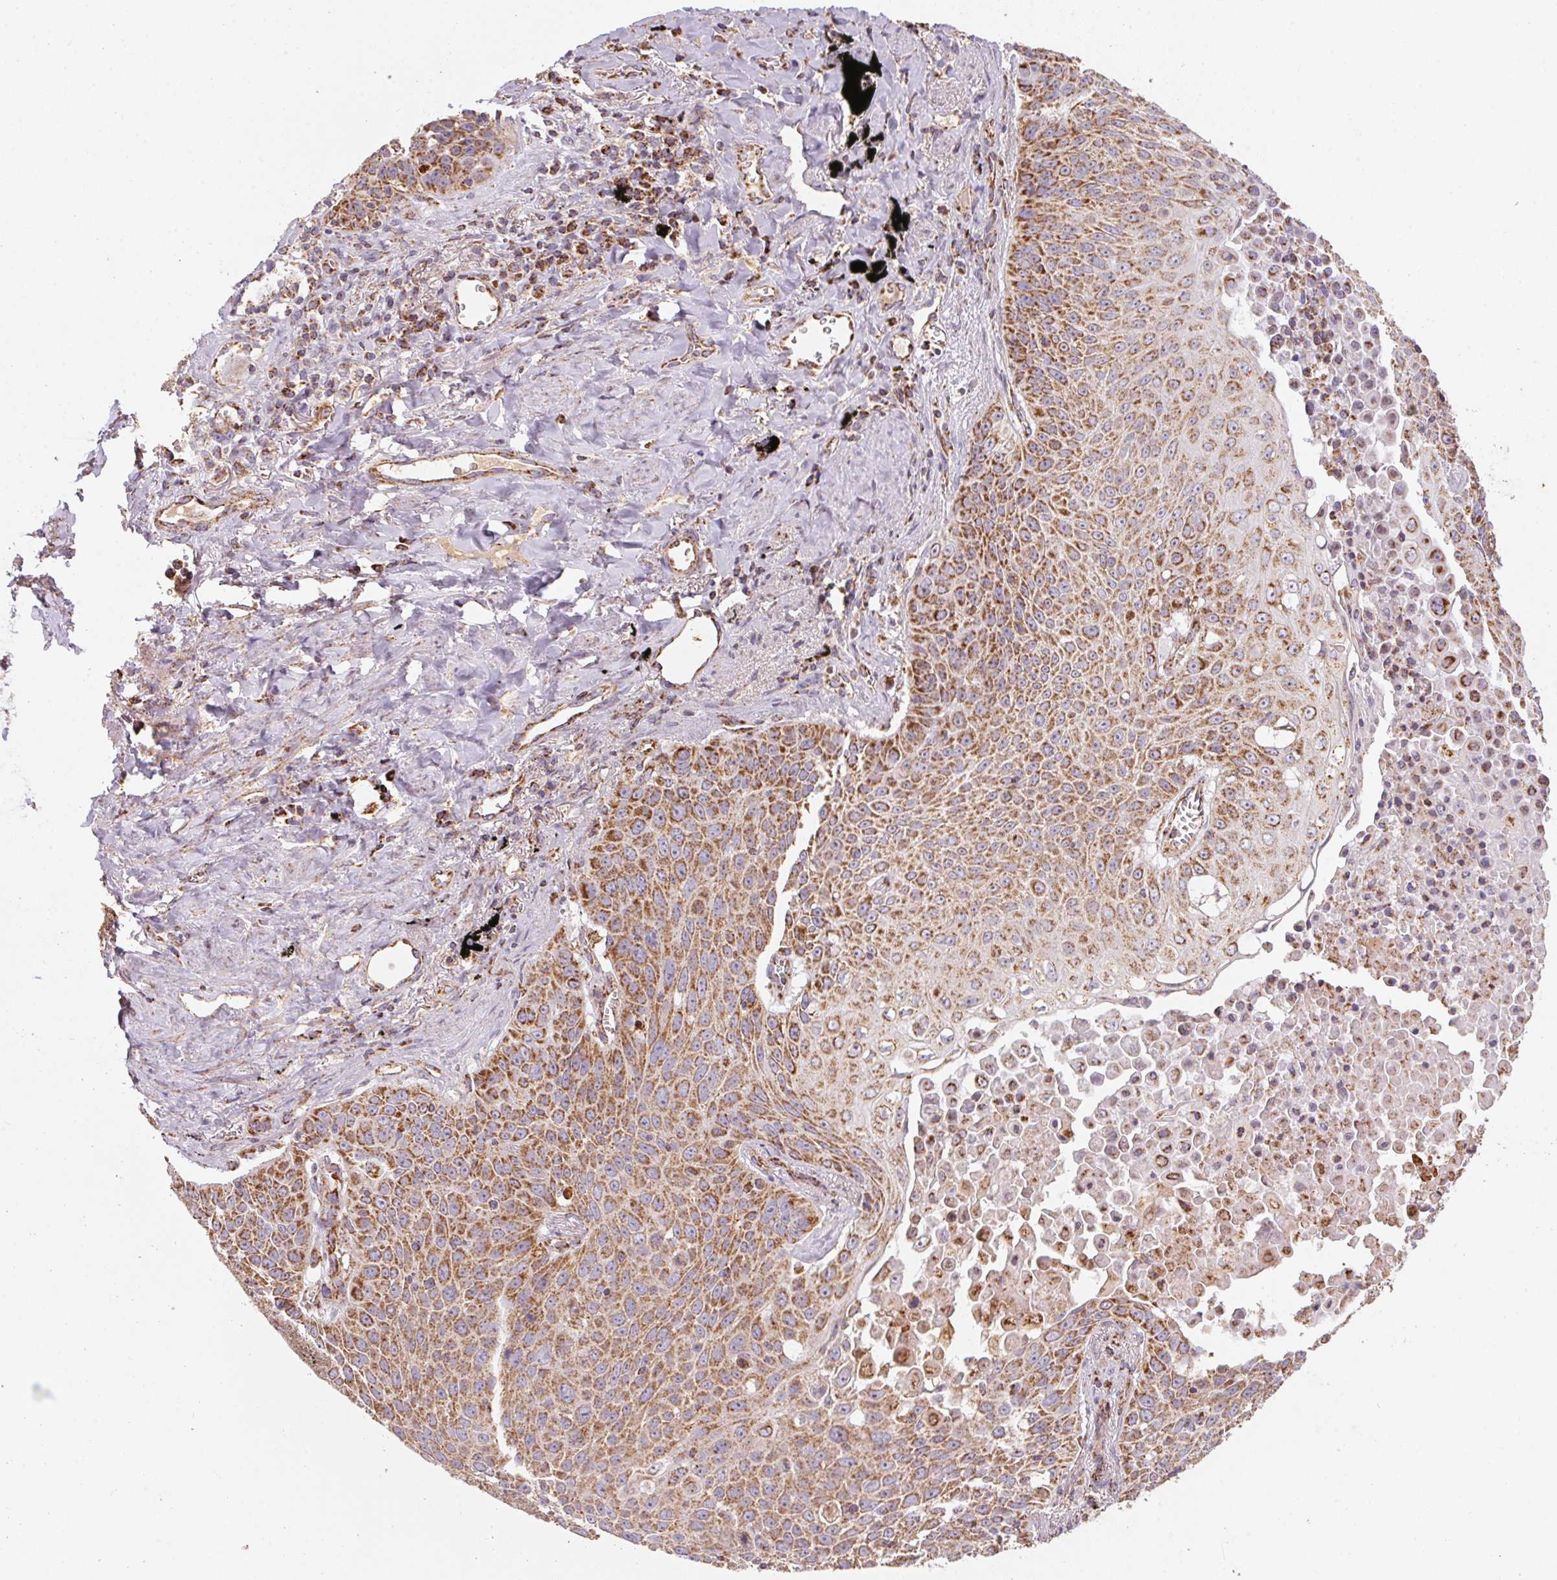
{"staining": {"intensity": "moderate", "quantity": ">75%", "location": "cytoplasmic/membranous"}, "tissue": "lung cancer", "cell_type": "Tumor cells", "image_type": "cancer", "snomed": [{"axis": "morphology", "description": "Squamous cell carcinoma, NOS"}, {"axis": "morphology", "description": "Squamous cell carcinoma, metastatic, NOS"}, {"axis": "topography", "description": "Lymph node"}, {"axis": "topography", "description": "Lung"}], "caption": "An immunohistochemistry photomicrograph of neoplastic tissue is shown. Protein staining in brown shows moderate cytoplasmic/membranous positivity in metastatic squamous cell carcinoma (lung) within tumor cells.", "gene": "NDUFS2", "patient": {"sex": "female", "age": 62}}